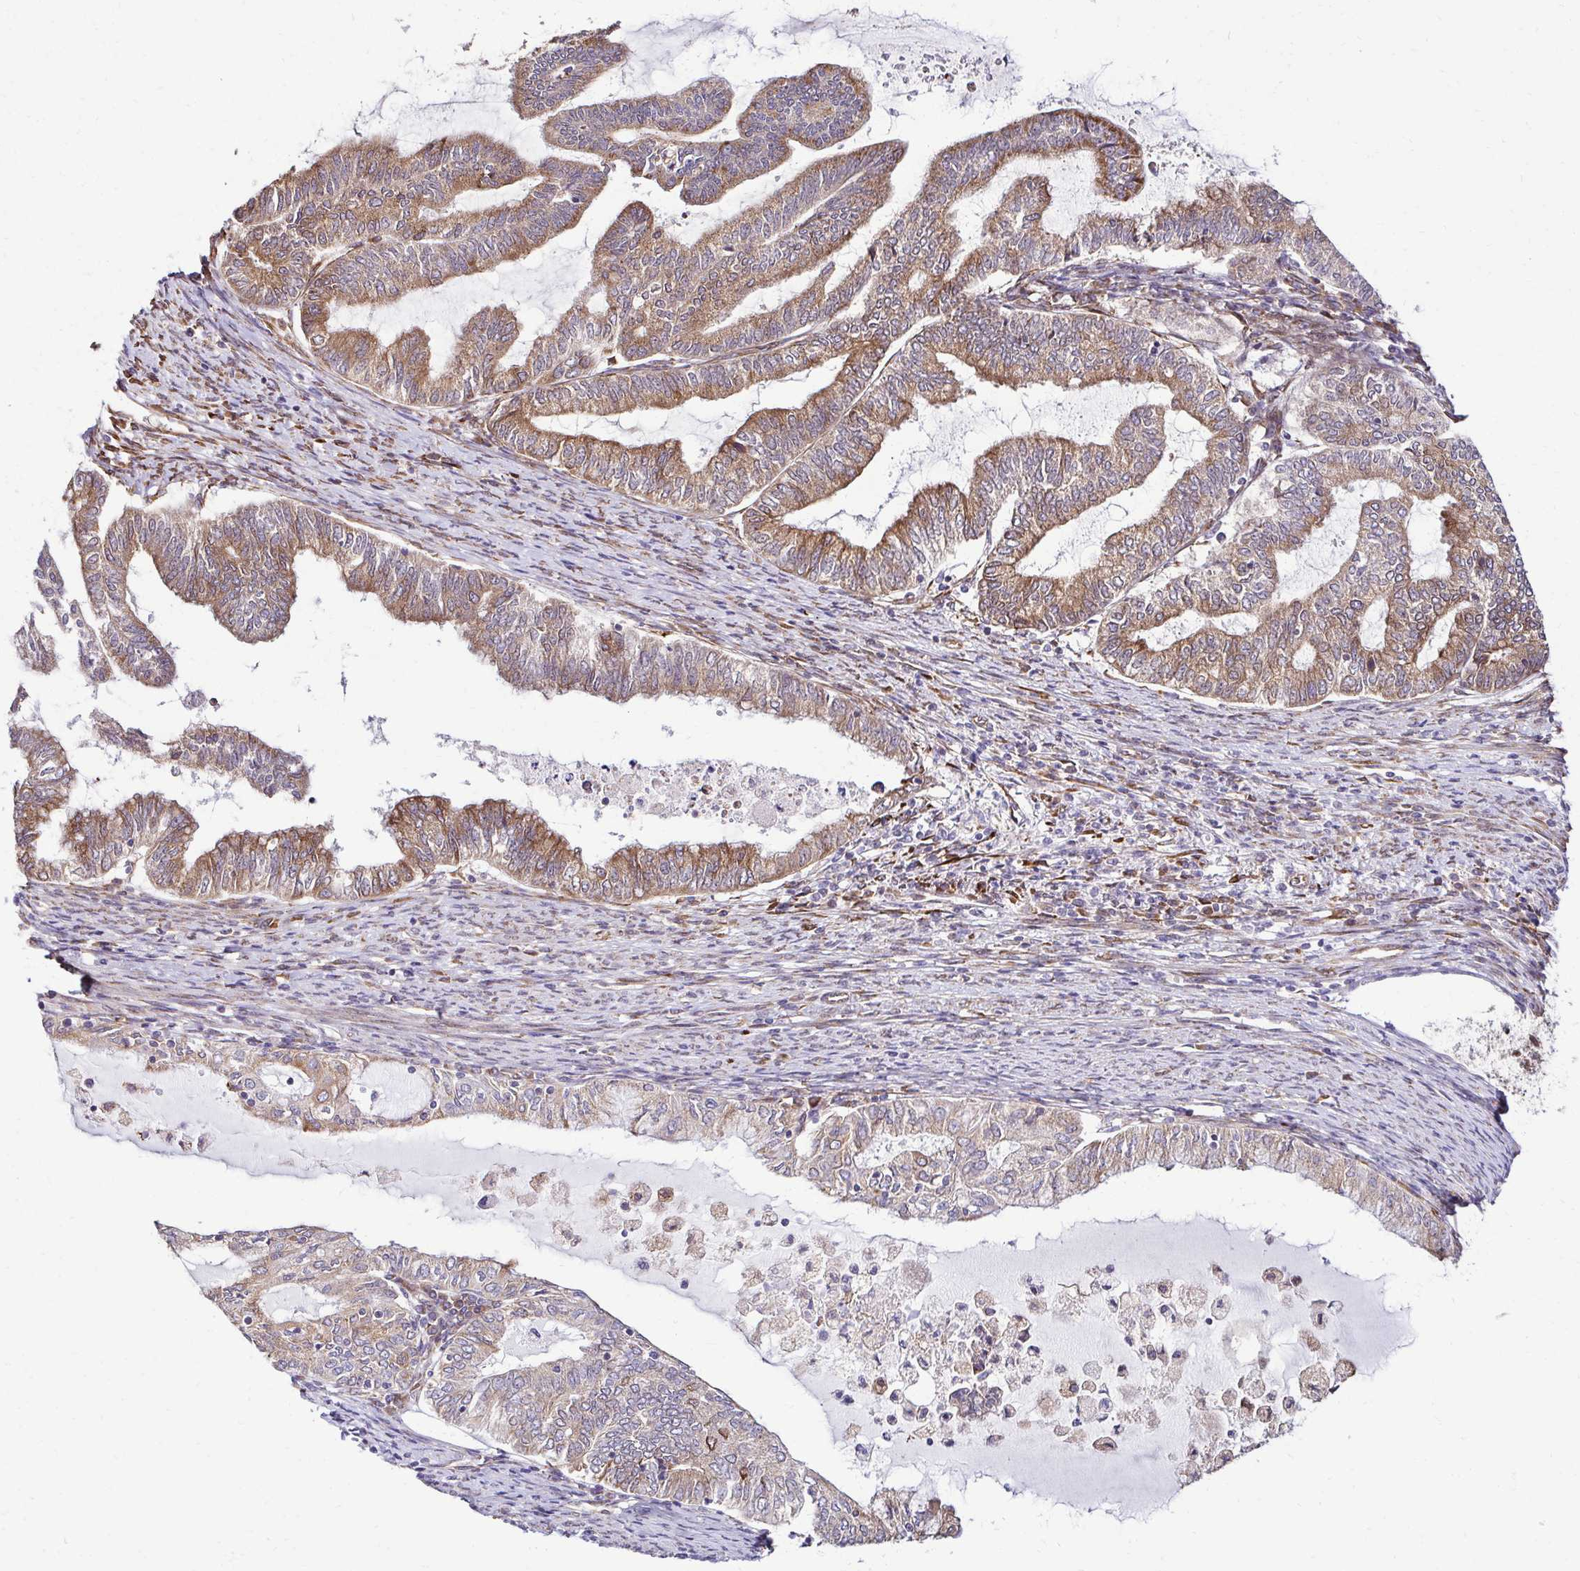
{"staining": {"intensity": "moderate", "quantity": ">75%", "location": "cytoplasmic/membranous"}, "tissue": "endometrial cancer", "cell_type": "Tumor cells", "image_type": "cancer", "snomed": [{"axis": "morphology", "description": "Adenocarcinoma, NOS"}, {"axis": "topography", "description": "Endometrium"}], "caption": "Adenocarcinoma (endometrial) was stained to show a protein in brown. There is medium levels of moderate cytoplasmic/membranous expression in approximately >75% of tumor cells.", "gene": "HPS1", "patient": {"sex": "female", "age": 79}}